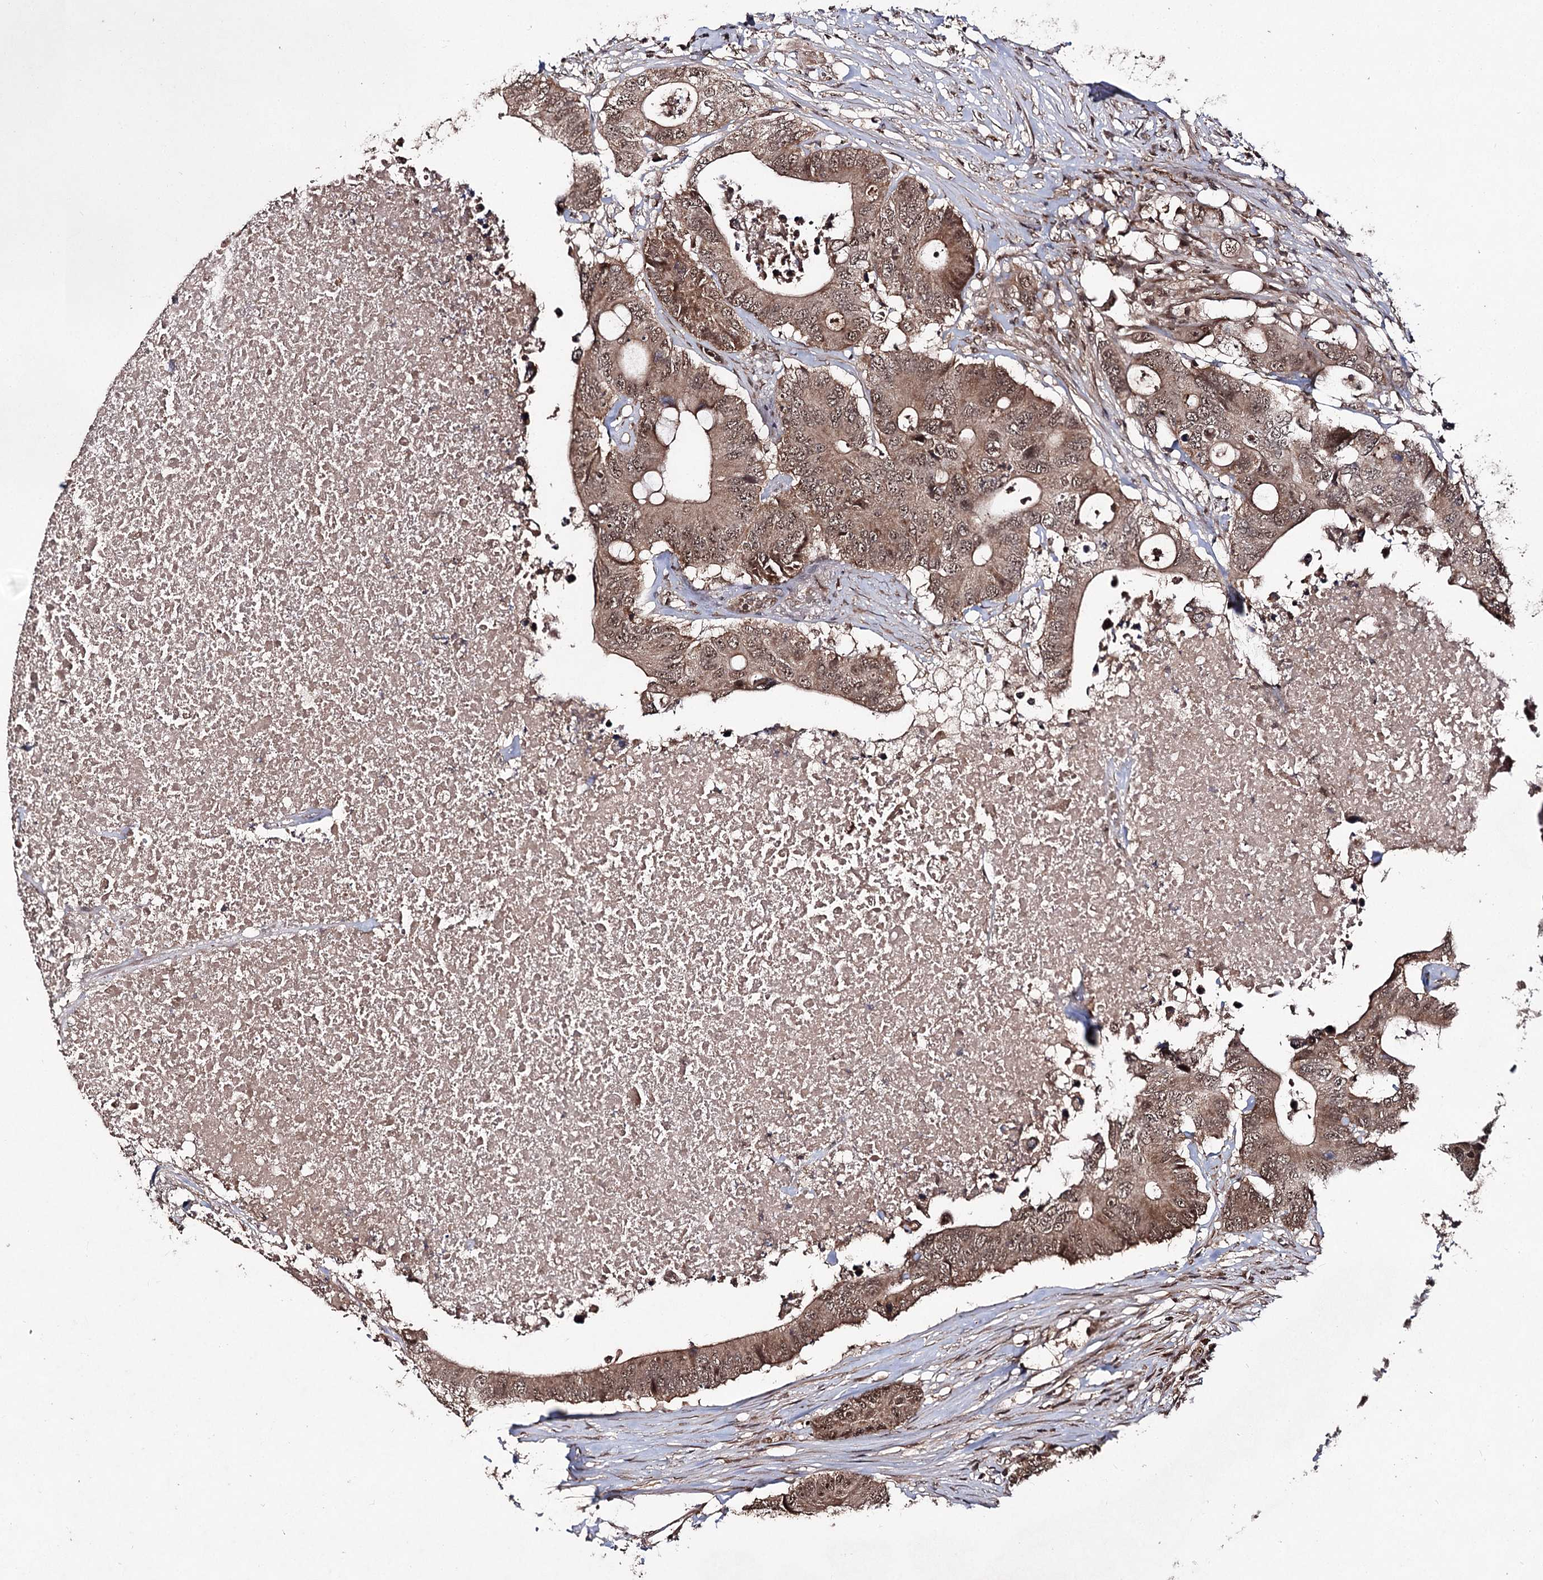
{"staining": {"intensity": "strong", "quantity": ">75%", "location": "cytoplasmic/membranous,nuclear"}, "tissue": "colorectal cancer", "cell_type": "Tumor cells", "image_type": "cancer", "snomed": [{"axis": "morphology", "description": "Adenocarcinoma, NOS"}, {"axis": "topography", "description": "Colon"}], "caption": "Immunohistochemical staining of human colorectal cancer displays high levels of strong cytoplasmic/membranous and nuclear protein positivity in about >75% of tumor cells.", "gene": "FAM53B", "patient": {"sex": "male", "age": 71}}